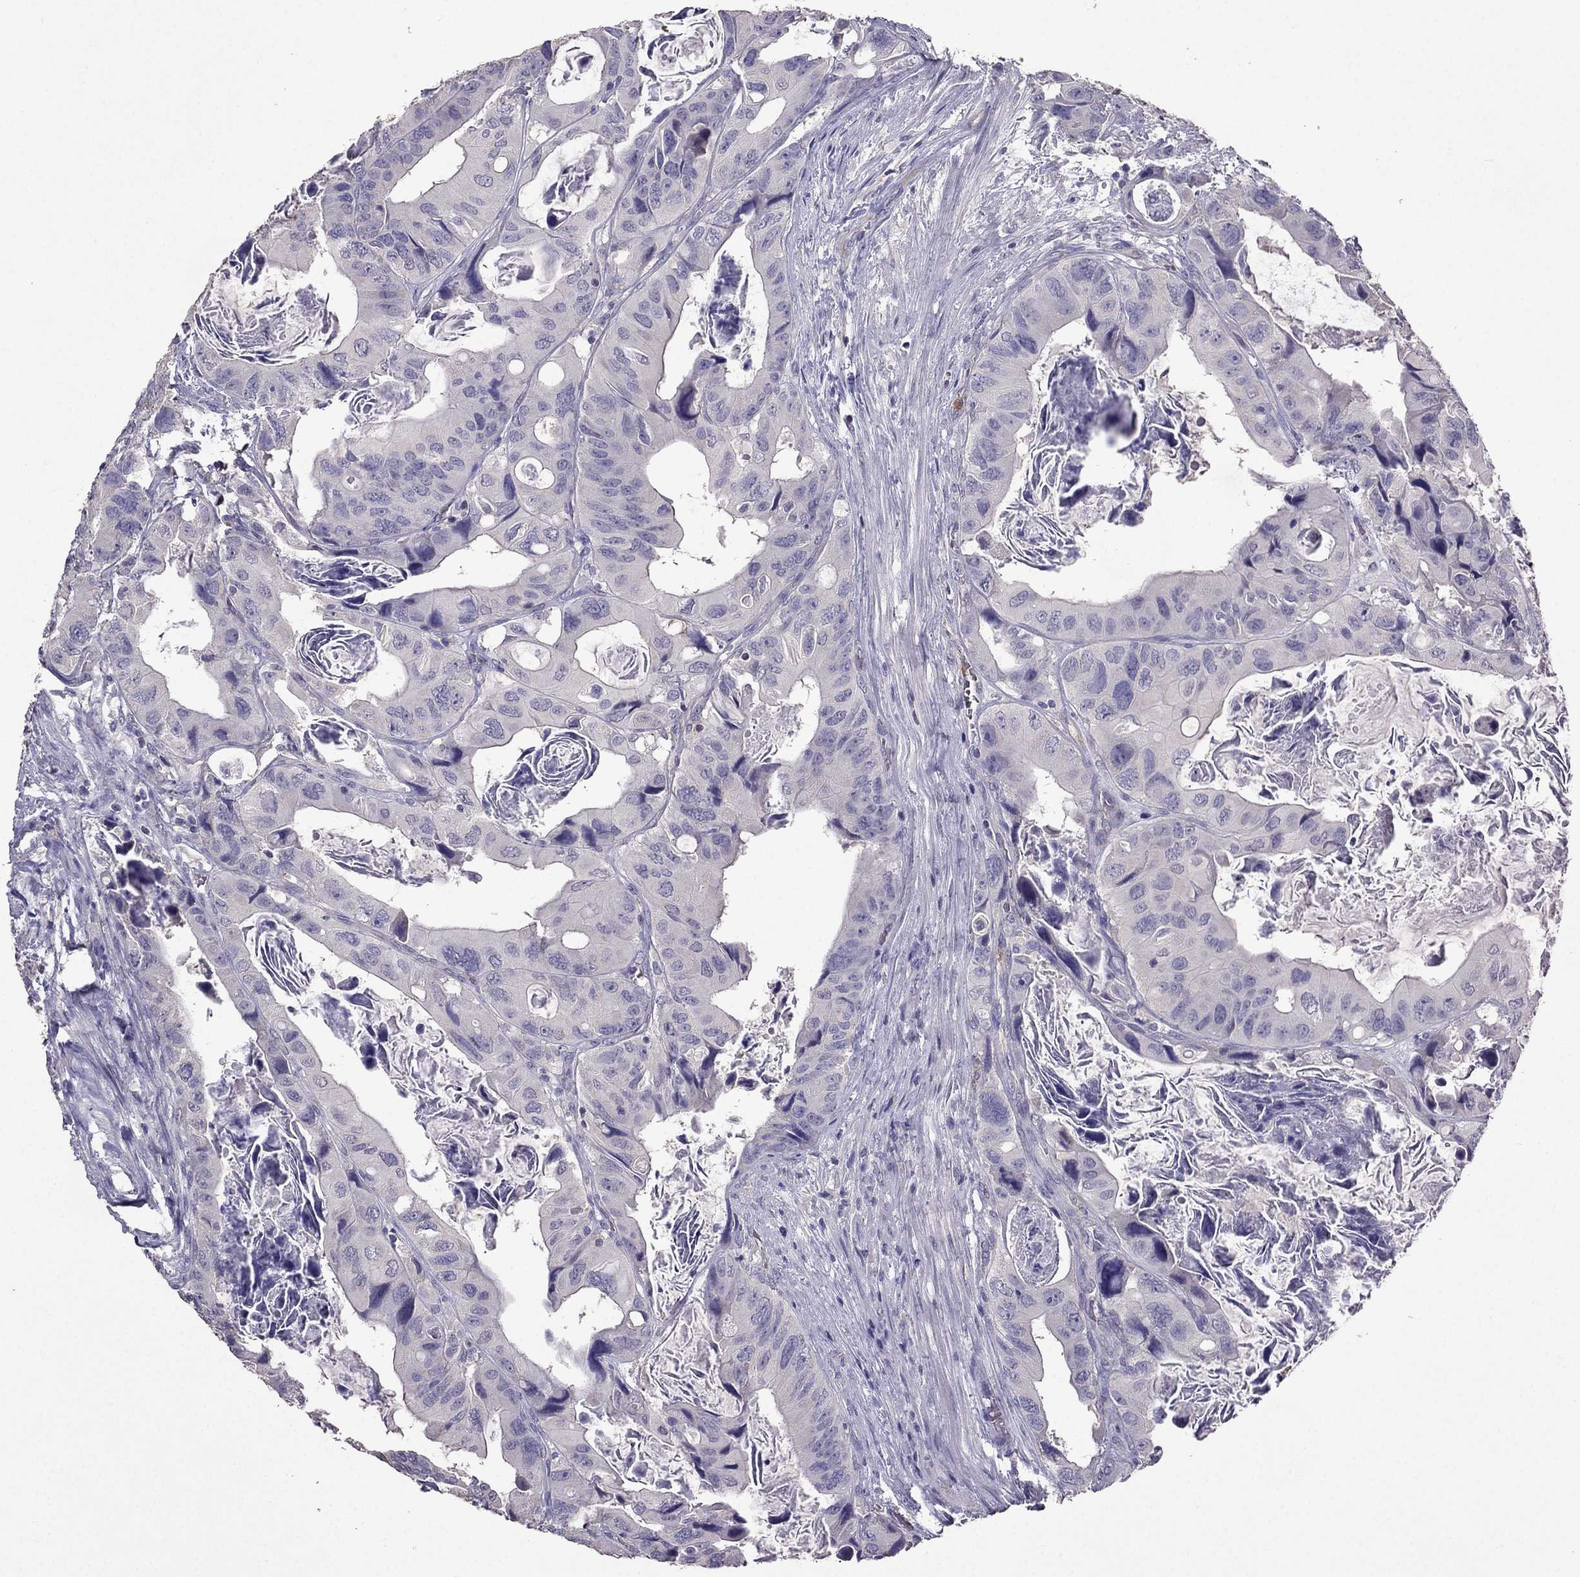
{"staining": {"intensity": "negative", "quantity": "none", "location": "none"}, "tissue": "colorectal cancer", "cell_type": "Tumor cells", "image_type": "cancer", "snomed": [{"axis": "morphology", "description": "Adenocarcinoma, NOS"}, {"axis": "topography", "description": "Rectum"}], "caption": "DAB immunohistochemical staining of colorectal cancer shows no significant staining in tumor cells.", "gene": "RFLNB", "patient": {"sex": "male", "age": 64}}